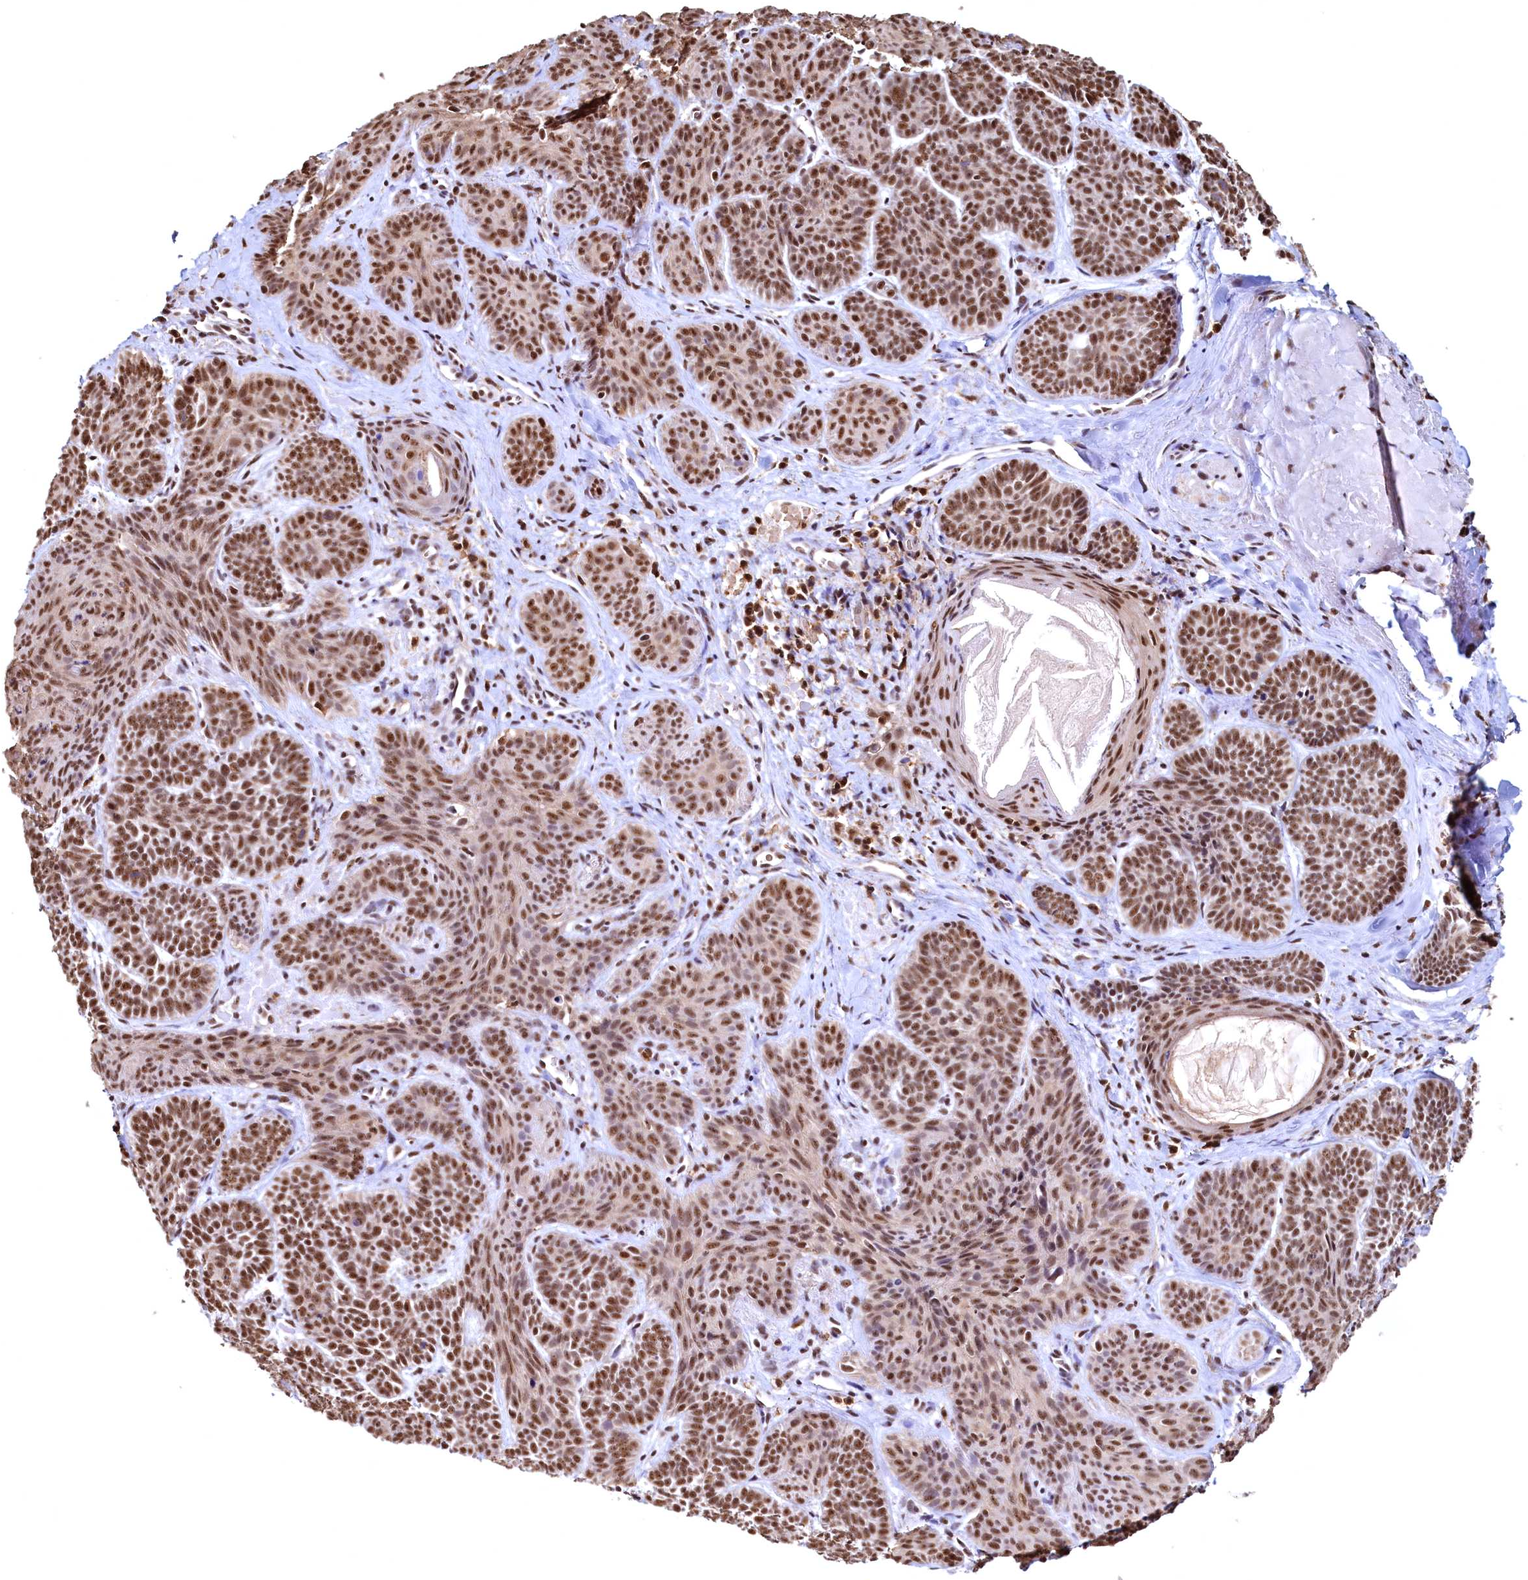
{"staining": {"intensity": "strong", "quantity": ">75%", "location": "nuclear"}, "tissue": "skin cancer", "cell_type": "Tumor cells", "image_type": "cancer", "snomed": [{"axis": "morphology", "description": "Basal cell carcinoma"}, {"axis": "topography", "description": "Skin"}], "caption": "An image of human skin cancer stained for a protein displays strong nuclear brown staining in tumor cells.", "gene": "RSRC2", "patient": {"sex": "male", "age": 85}}